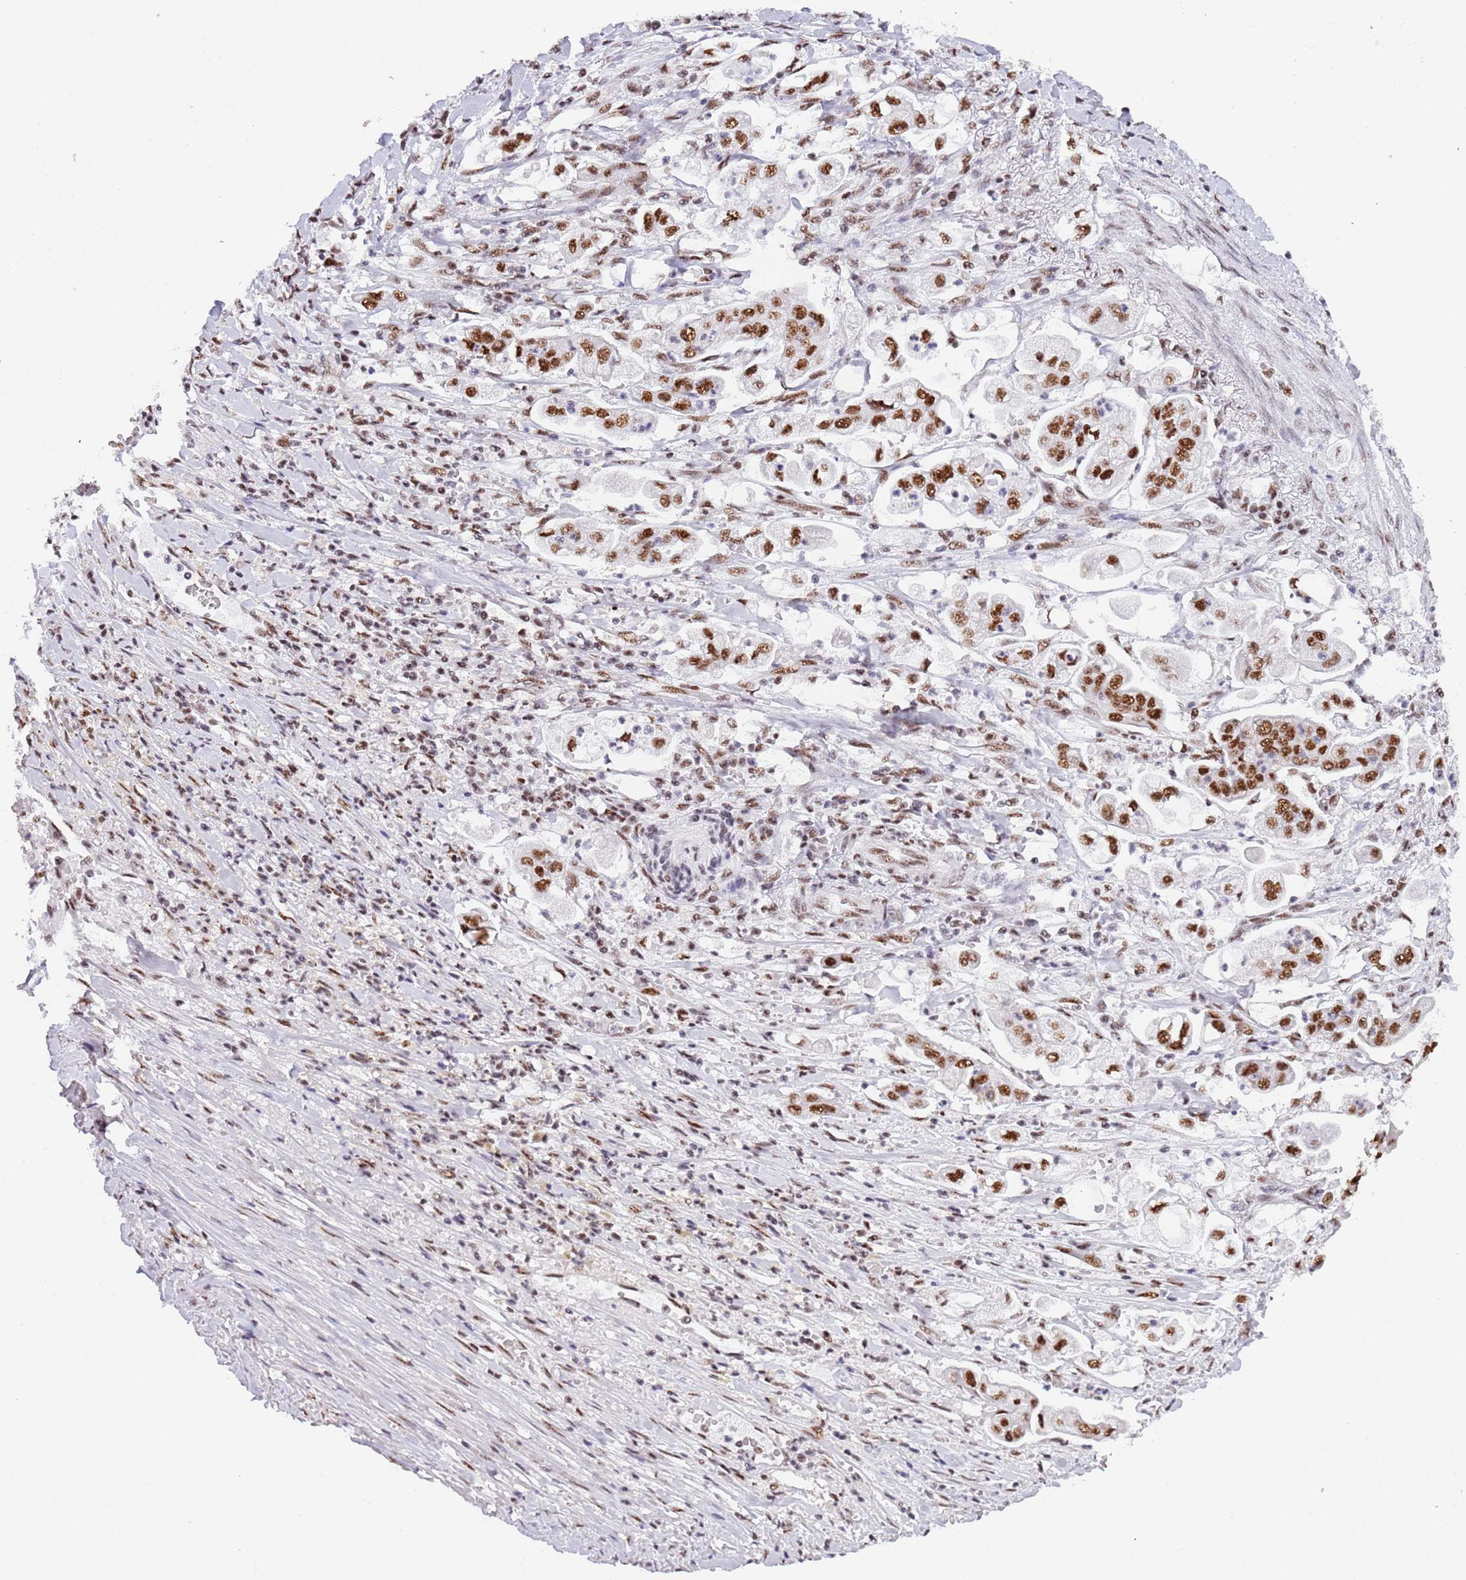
{"staining": {"intensity": "strong", "quantity": ">75%", "location": "nuclear"}, "tissue": "stomach cancer", "cell_type": "Tumor cells", "image_type": "cancer", "snomed": [{"axis": "morphology", "description": "Adenocarcinoma, NOS"}, {"axis": "topography", "description": "Stomach"}], "caption": "Stomach cancer stained with a brown dye shows strong nuclear positive staining in about >75% of tumor cells.", "gene": "SF3A2", "patient": {"sex": "male", "age": 62}}